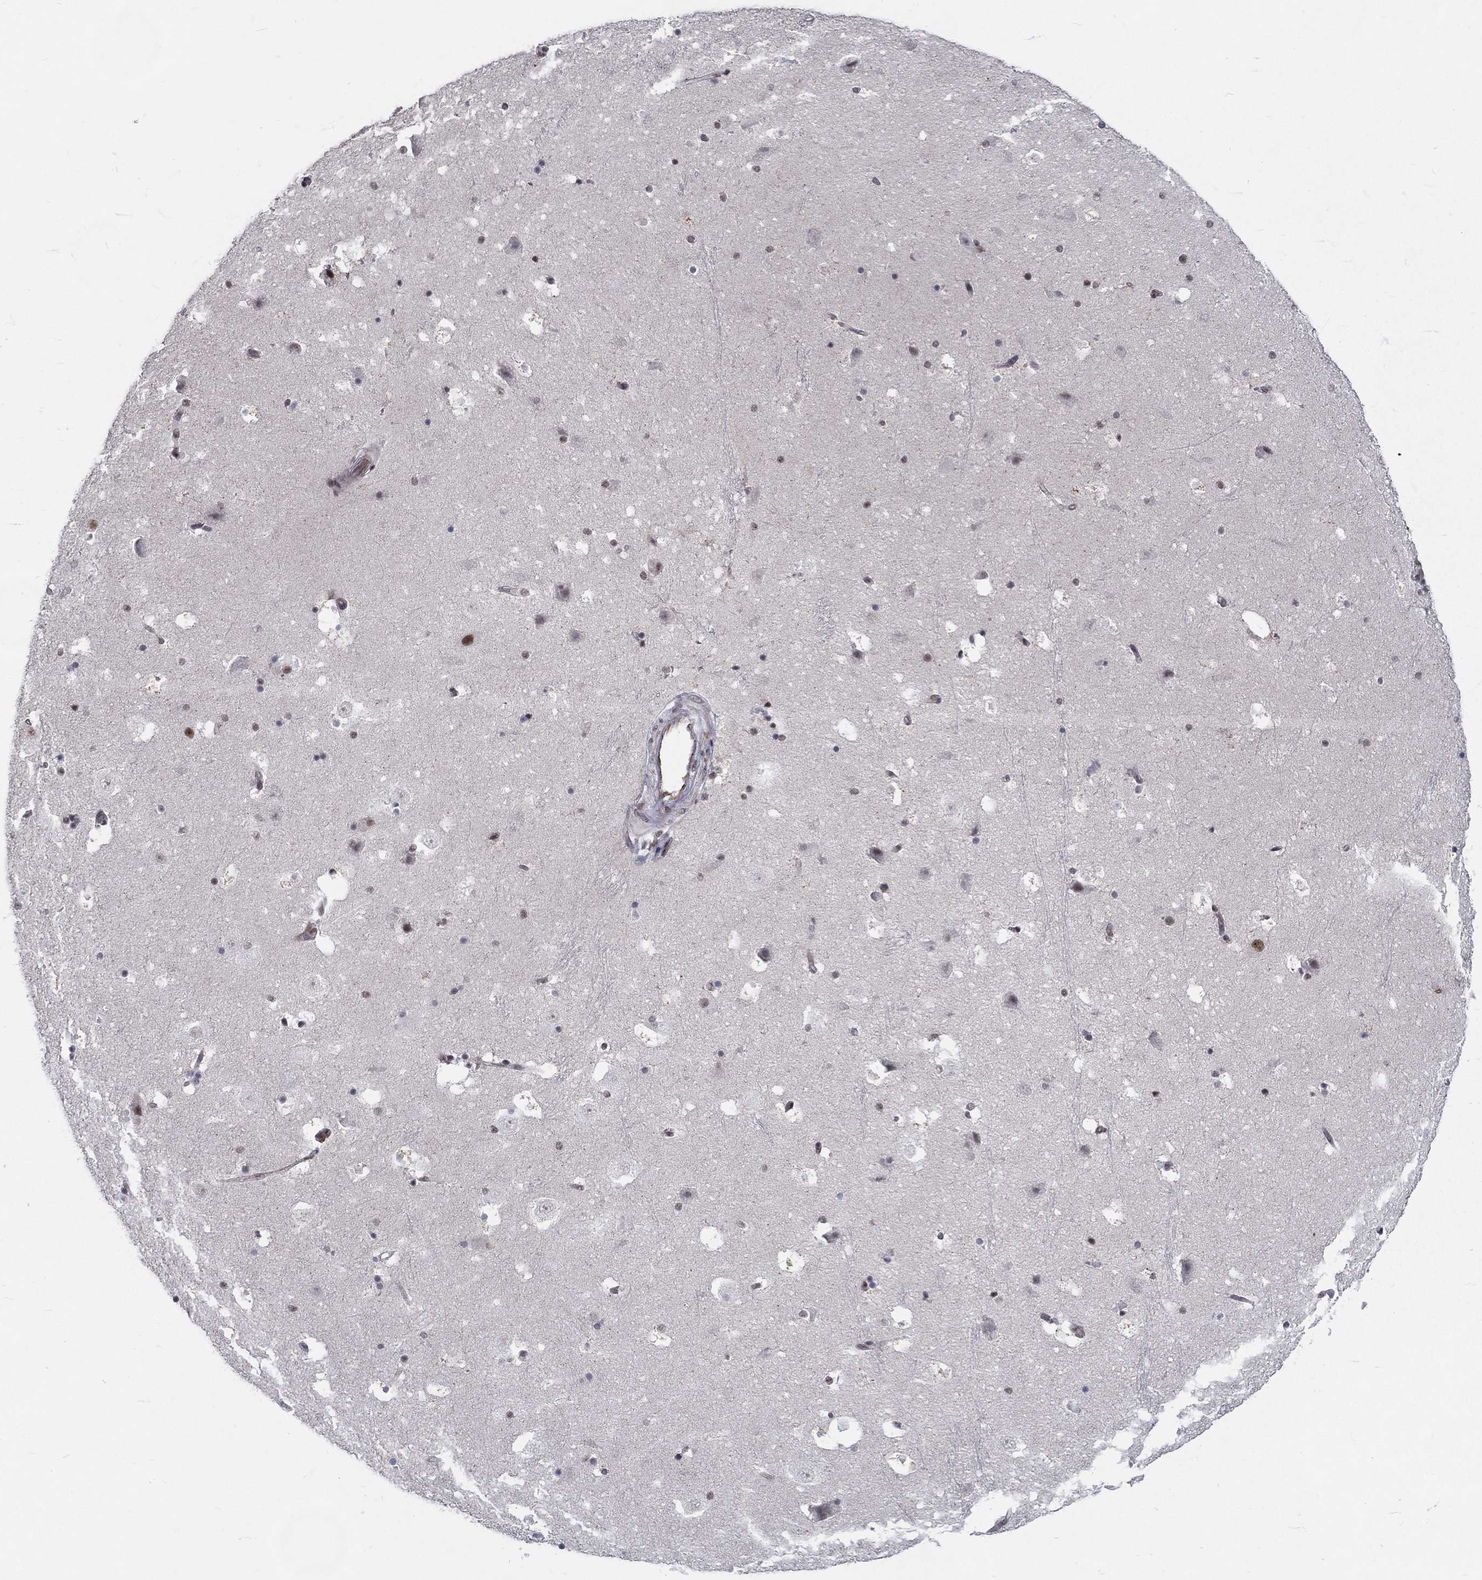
{"staining": {"intensity": "negative", "quantity": "none", "location": "none"}, "tissue": "hippocampus", "cell_type": "Glial cells", "image_type": "normal", "snomed": [{"axis": "morphology", "description": "Normal tissue, NOS"}, {"axis": "topography", "description": "Hippocampus"}], "caption": "Immunohistochemical staining of benign human hippocampus exhibits no significant positivity in glial cells.", "gene": "ZBED1", "patient": {"sex": "male", "age": 51}}